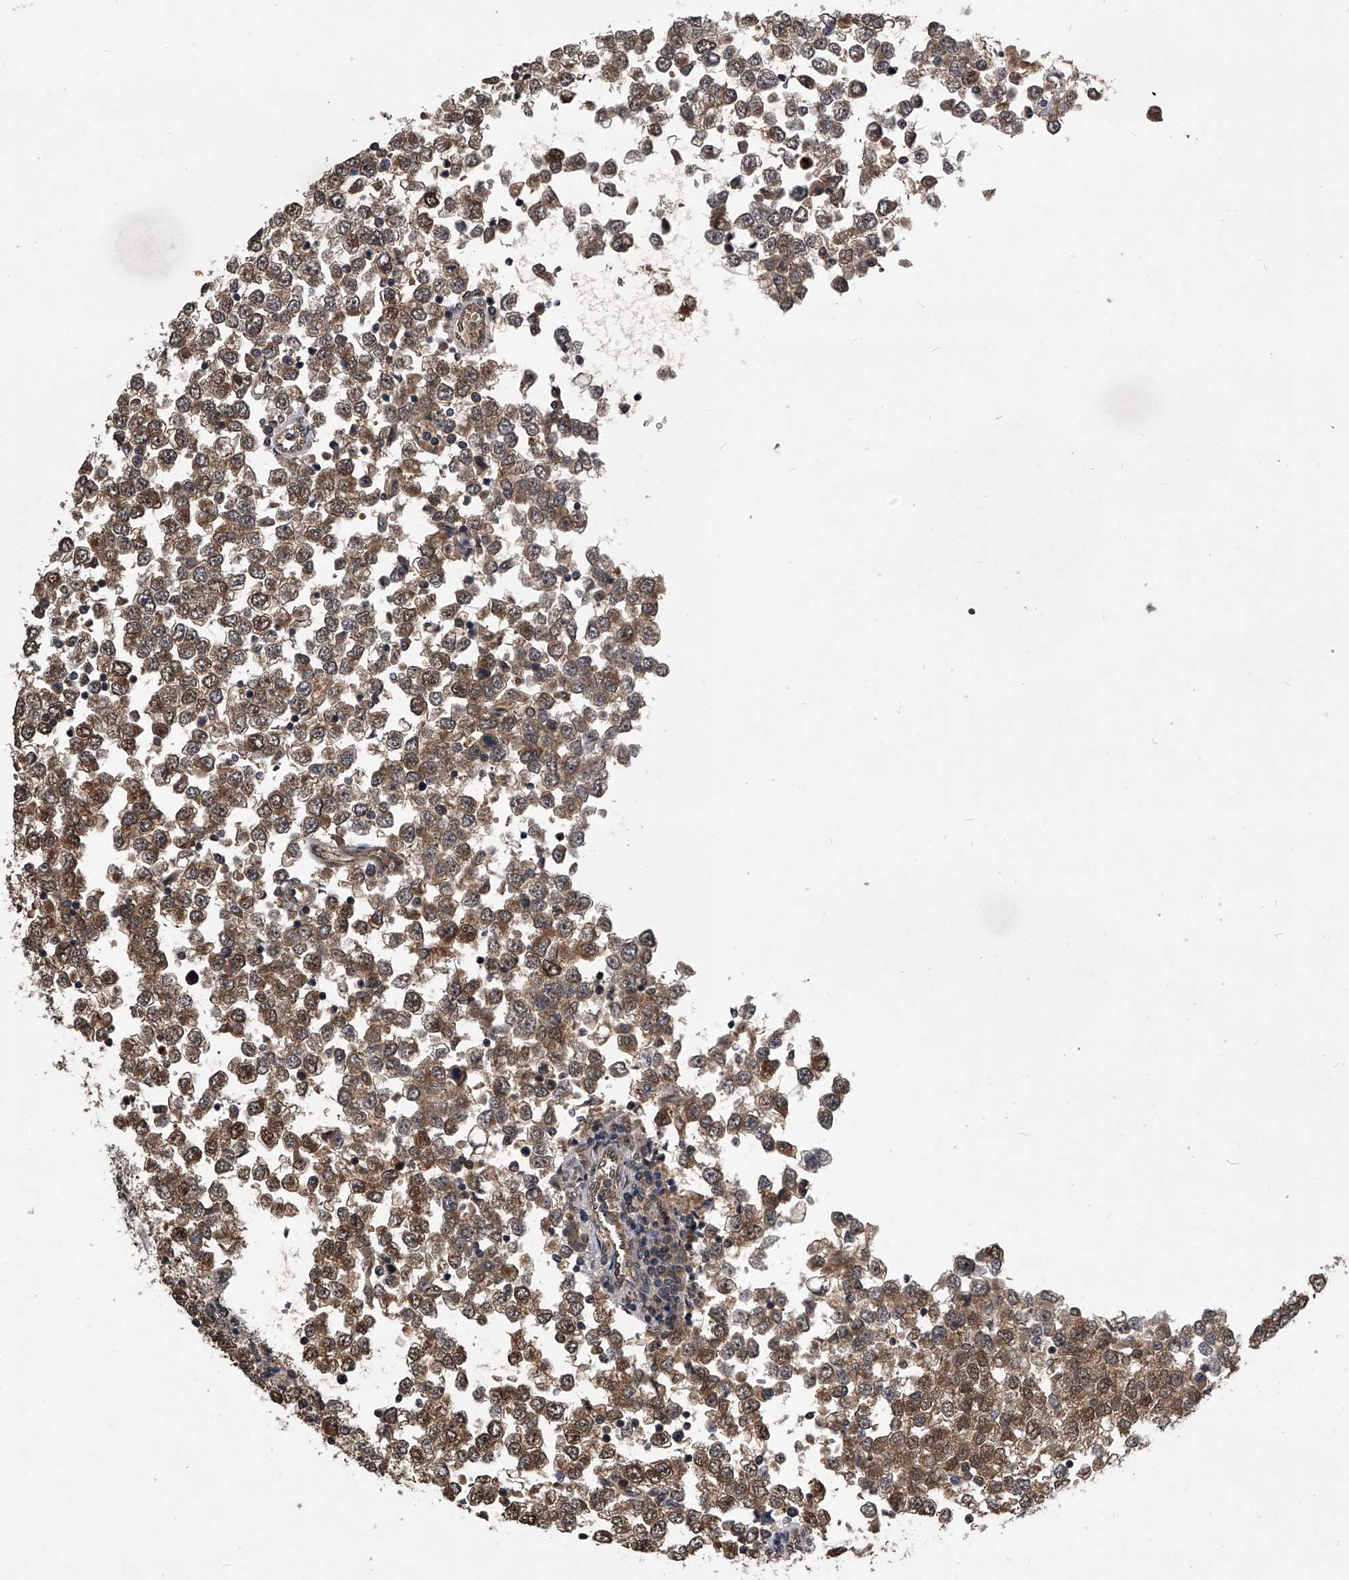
{"staining": {"intensity": "moderate", "quantity": ">75%", "location": "cytoplasmic/membranous,nuclear"}, "tissue": "testis cancer", "cell_type": "Tumor cells", "image_type": "cancer", "snomed": [{"axis": "morphology", "description": "Seminoma, NOS"}, {"axis": "topography", "description": "Testis"}], "caption": "Immunohistochemical staining of human testis seminoma exhibits moderate cytoplasmic/membranous and nuclear protein positivity in approximately >75% of tumor cells. The protein of interest is stained brown, and the nuclei are stained in blue (DAB (3,3'-diaminobenzidine) IHC with brightfield microscopy, high magnification).", "gene": "TSNAX", "patient": {"sex": "male", "age": 65}}